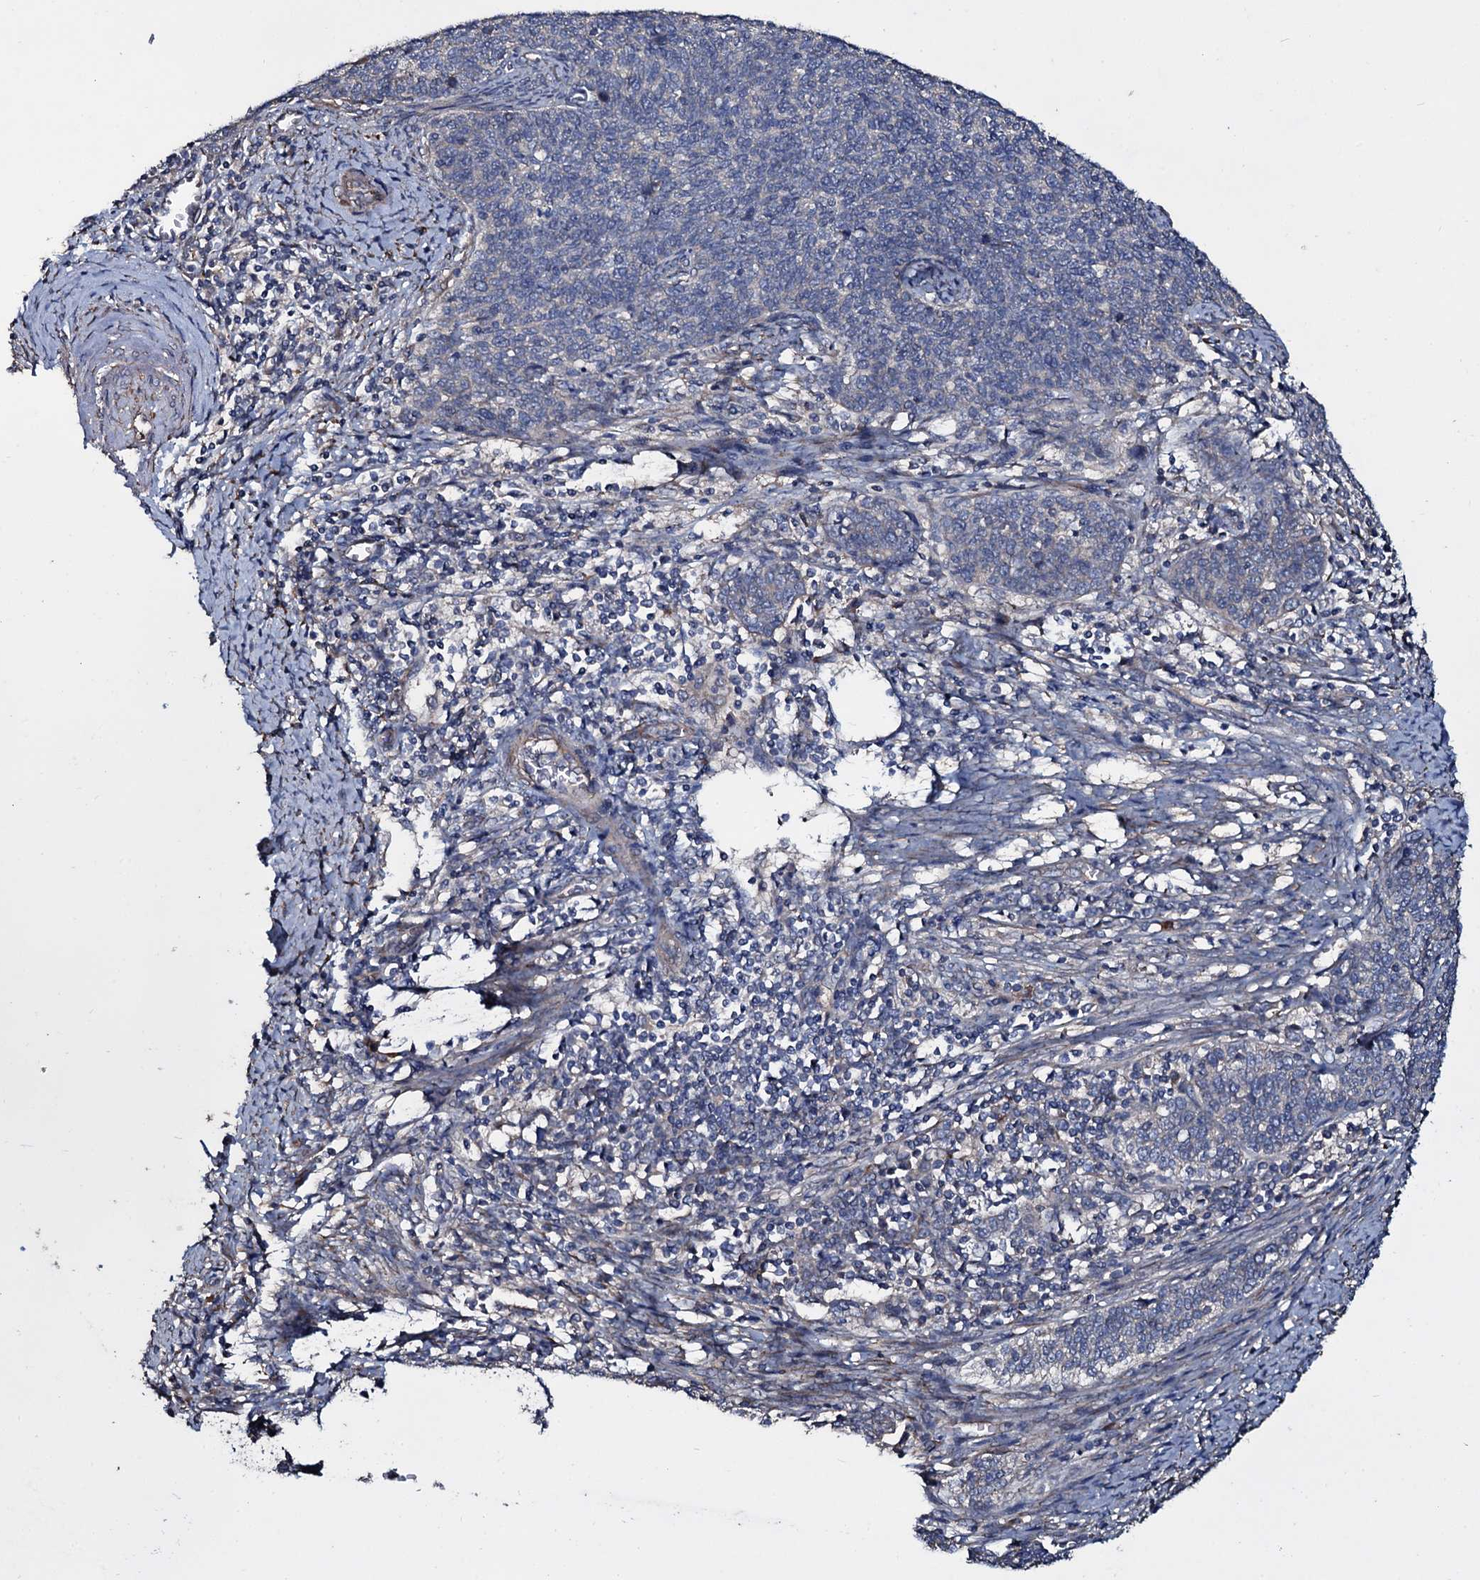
{"staining": {"intensity": "negative", "quantity": "none", "location": "none"}, "tissue": "cervical cancer", "cell_type": "Tumor cells", "image_type": "cancer", "snomed": [{"axis": "morphology", "description": "Squamous cell carcinoma, NOS"}, {"axis": "topography", "description": "Cervix"}], "caption": "DAB (3,3'-diaminobenzidine) immunohistochemical staining of human cervical cancer demonstrates no significant positivity in tumor cells. (DAB IHC, high magnification).", "gene": "WIPF3", "patient": {"sex": "female", "age": 39}}